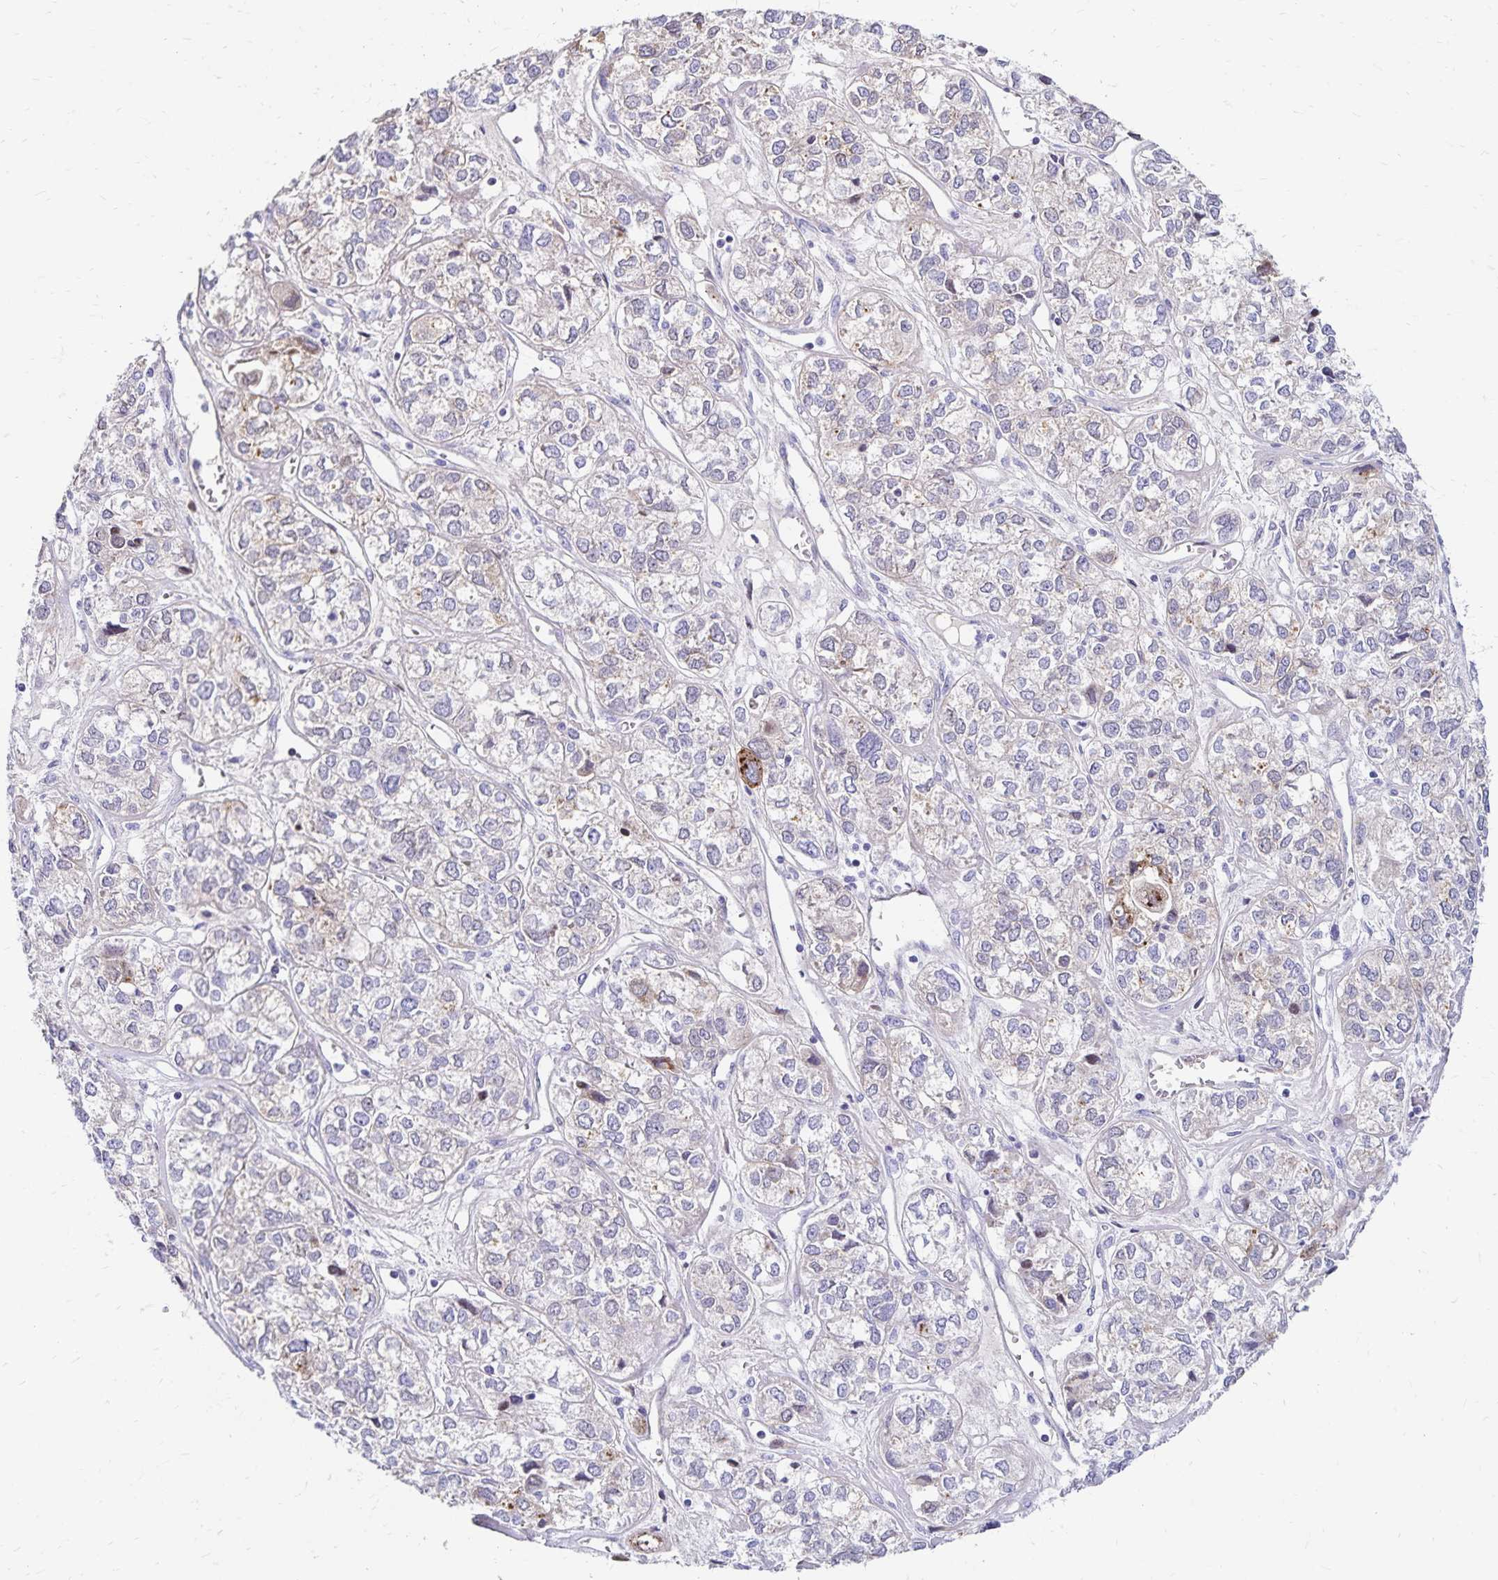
{"staining": {"intensity": "negative", "quantity": "none", "location": "none"}, "tissue": "ovarian cancer", "cell_type": "Tumor cells", "image_type": "cancer", "snomed": [{"axis": "morphology", "description": "Carcinoma, endometroid"}, {"axis": "topography", "description": "Ovary"}], "caption": "Ovarian cancer stained for a protein using immunohistochemistry exhibits no staining tumor cells.", "gene": "NECAP1", "patient": {"sex": "female", "age": 64}}